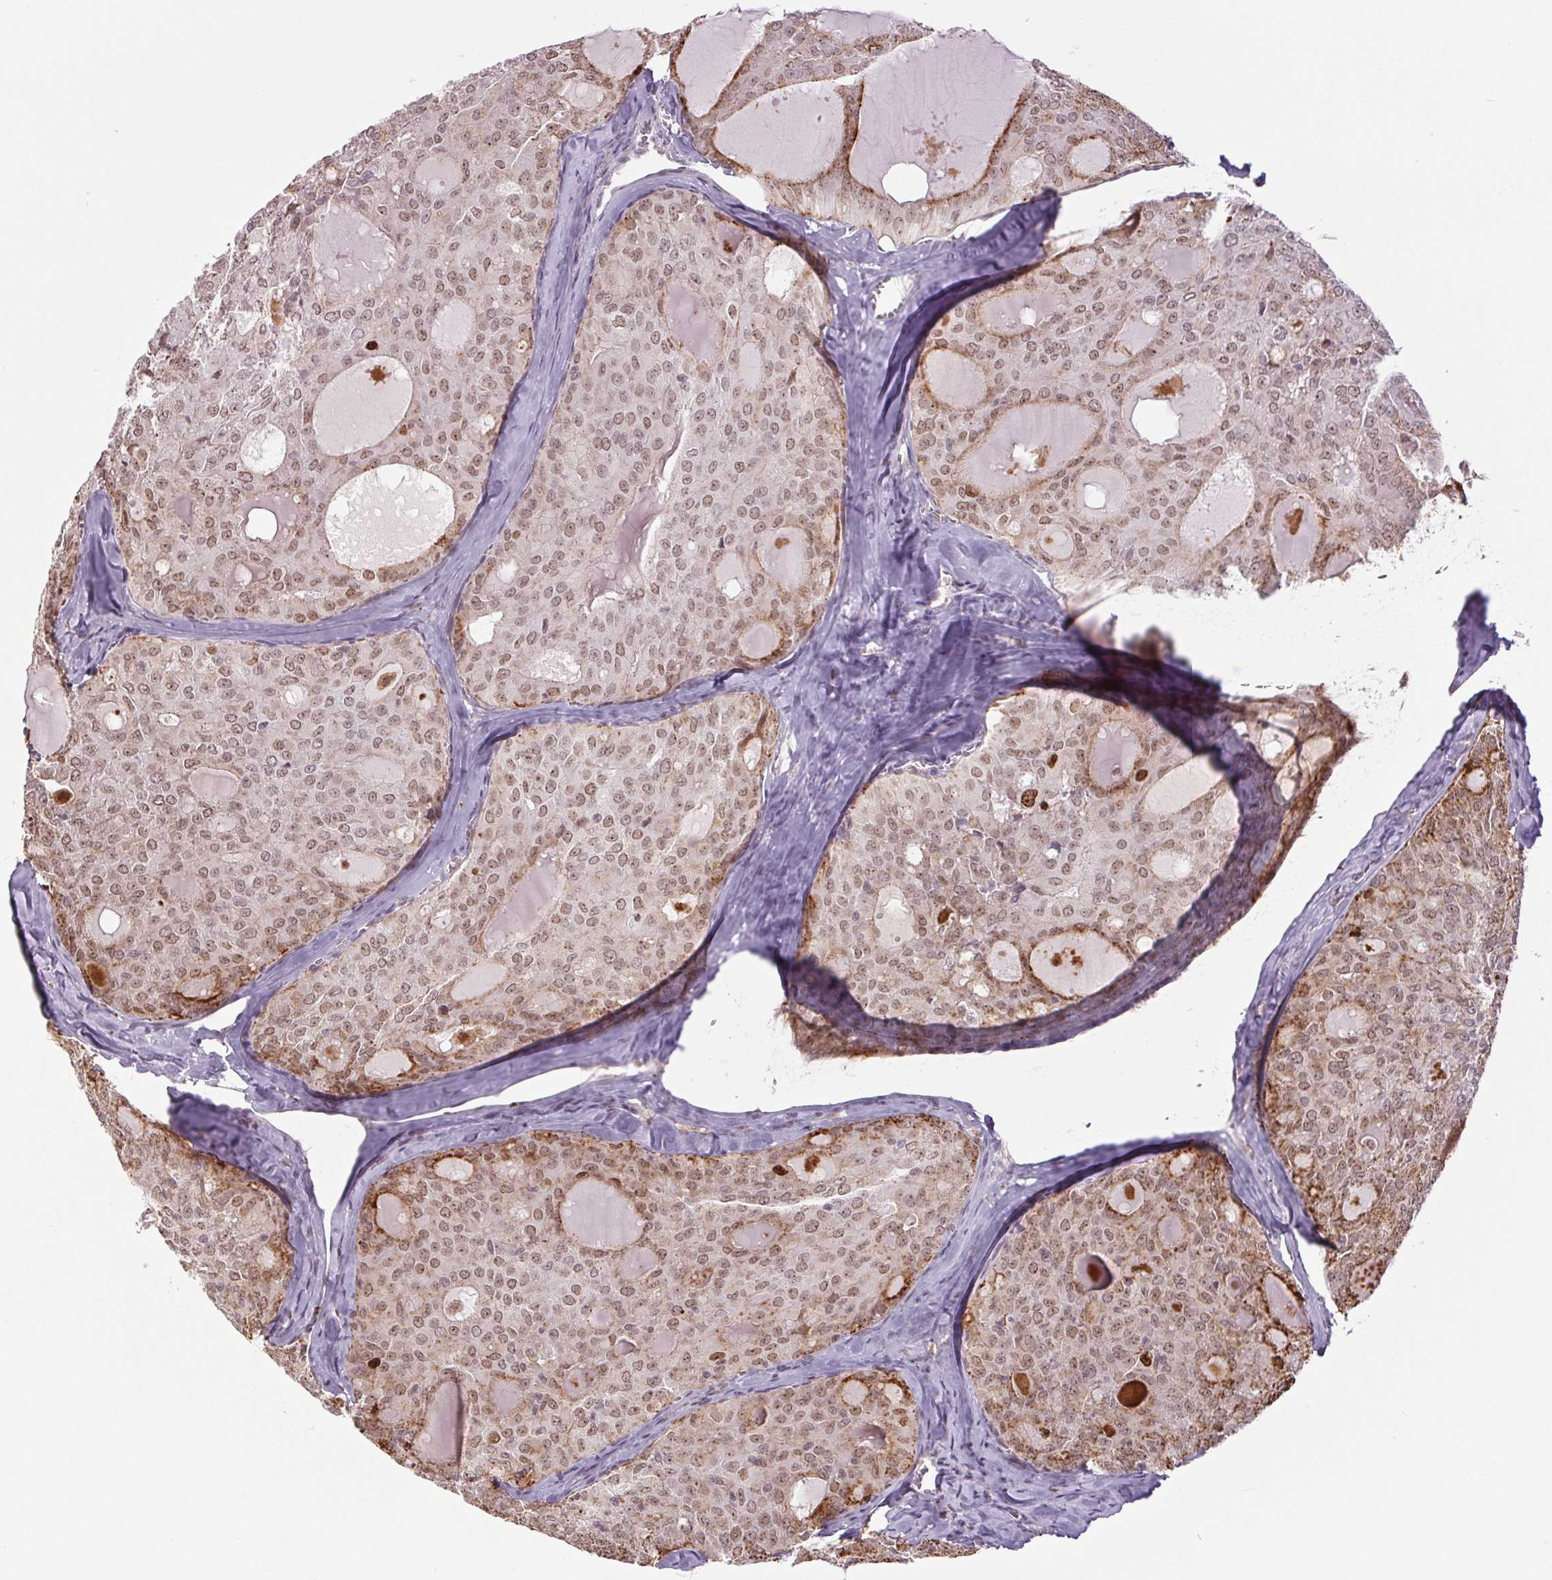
{"staining": {"intensity": "moderate", "quantity": ">75%", "location": "cytoplasmic/membranous"}, "tissue": "thyroid cancer", "cell_type": "Tumor cells", "image_type": "cancer", "snomed": [{"axis": "morphology", "description": "Follicular adenoma carcinoma, NOS"}, {"axis": "topography", "description": "Thyroid gland"}], "caption": "This photomicrograph reveals immunohistochemistry (IHC) staining of human thyroid cancer (follicular adenoma carcinoma), with medium moderate cytoplasmic/membranous positivity in approximately >75% of tumor cells.", "gene": "SMIM6", "patient": {"sex": "male", "age": 75}}